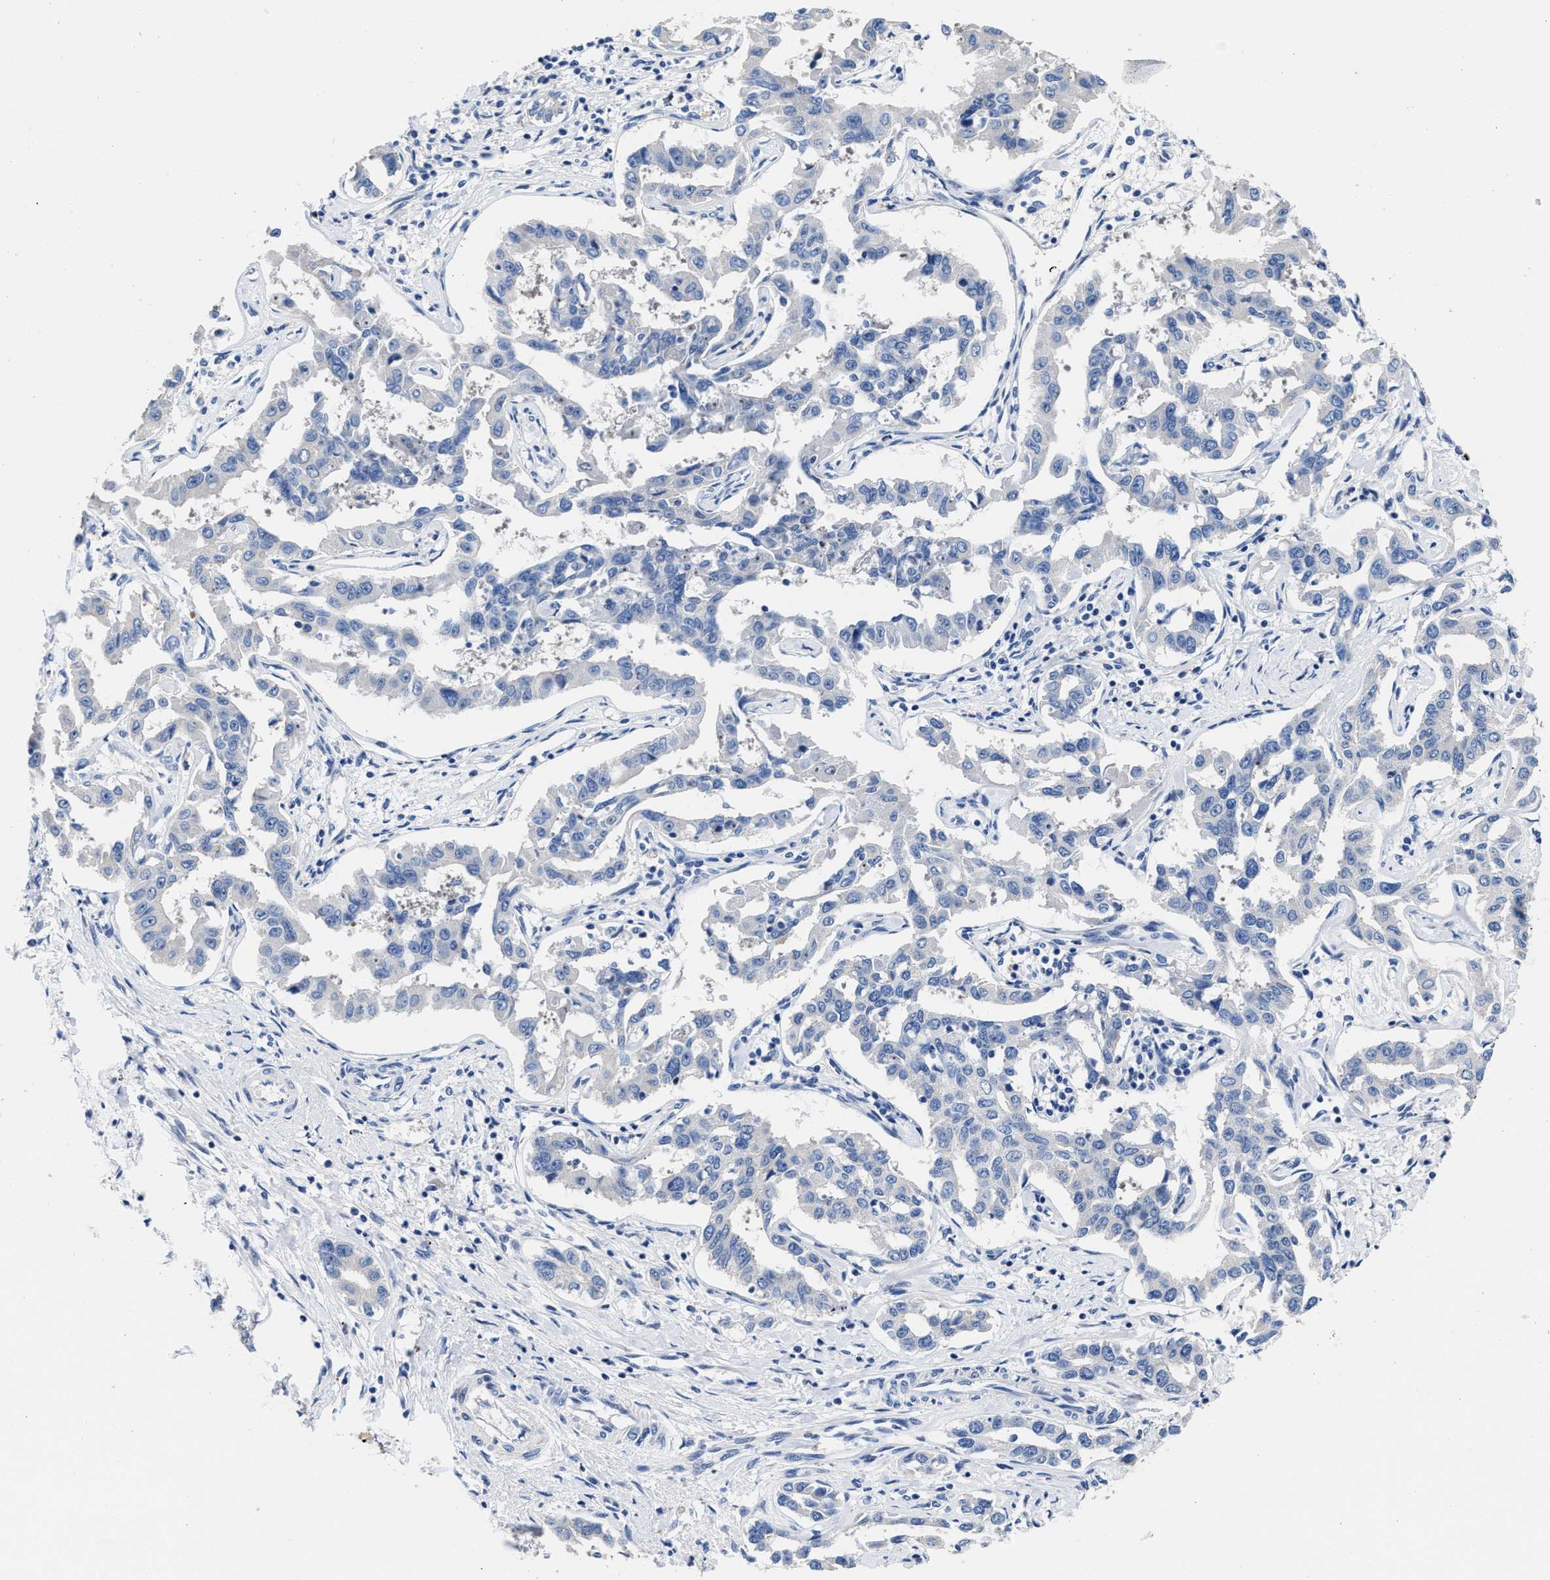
{"staining": {"intensity": "negative", "quantity": "none", "location": "none"}, "tissue": "liver cancer", "cell_type": "Tumor cells", "image_type": "cancer", "snomed": [{"axis": "morphology", "description": "Cholangiocarcinoma"}, {"axis": "topography", "description": "Liver"}], "caption": "There is no significant expression in tumor cells of liver cancer.", "gene": "HOOK1", "patient": {"sex": "male", "age": 59}}